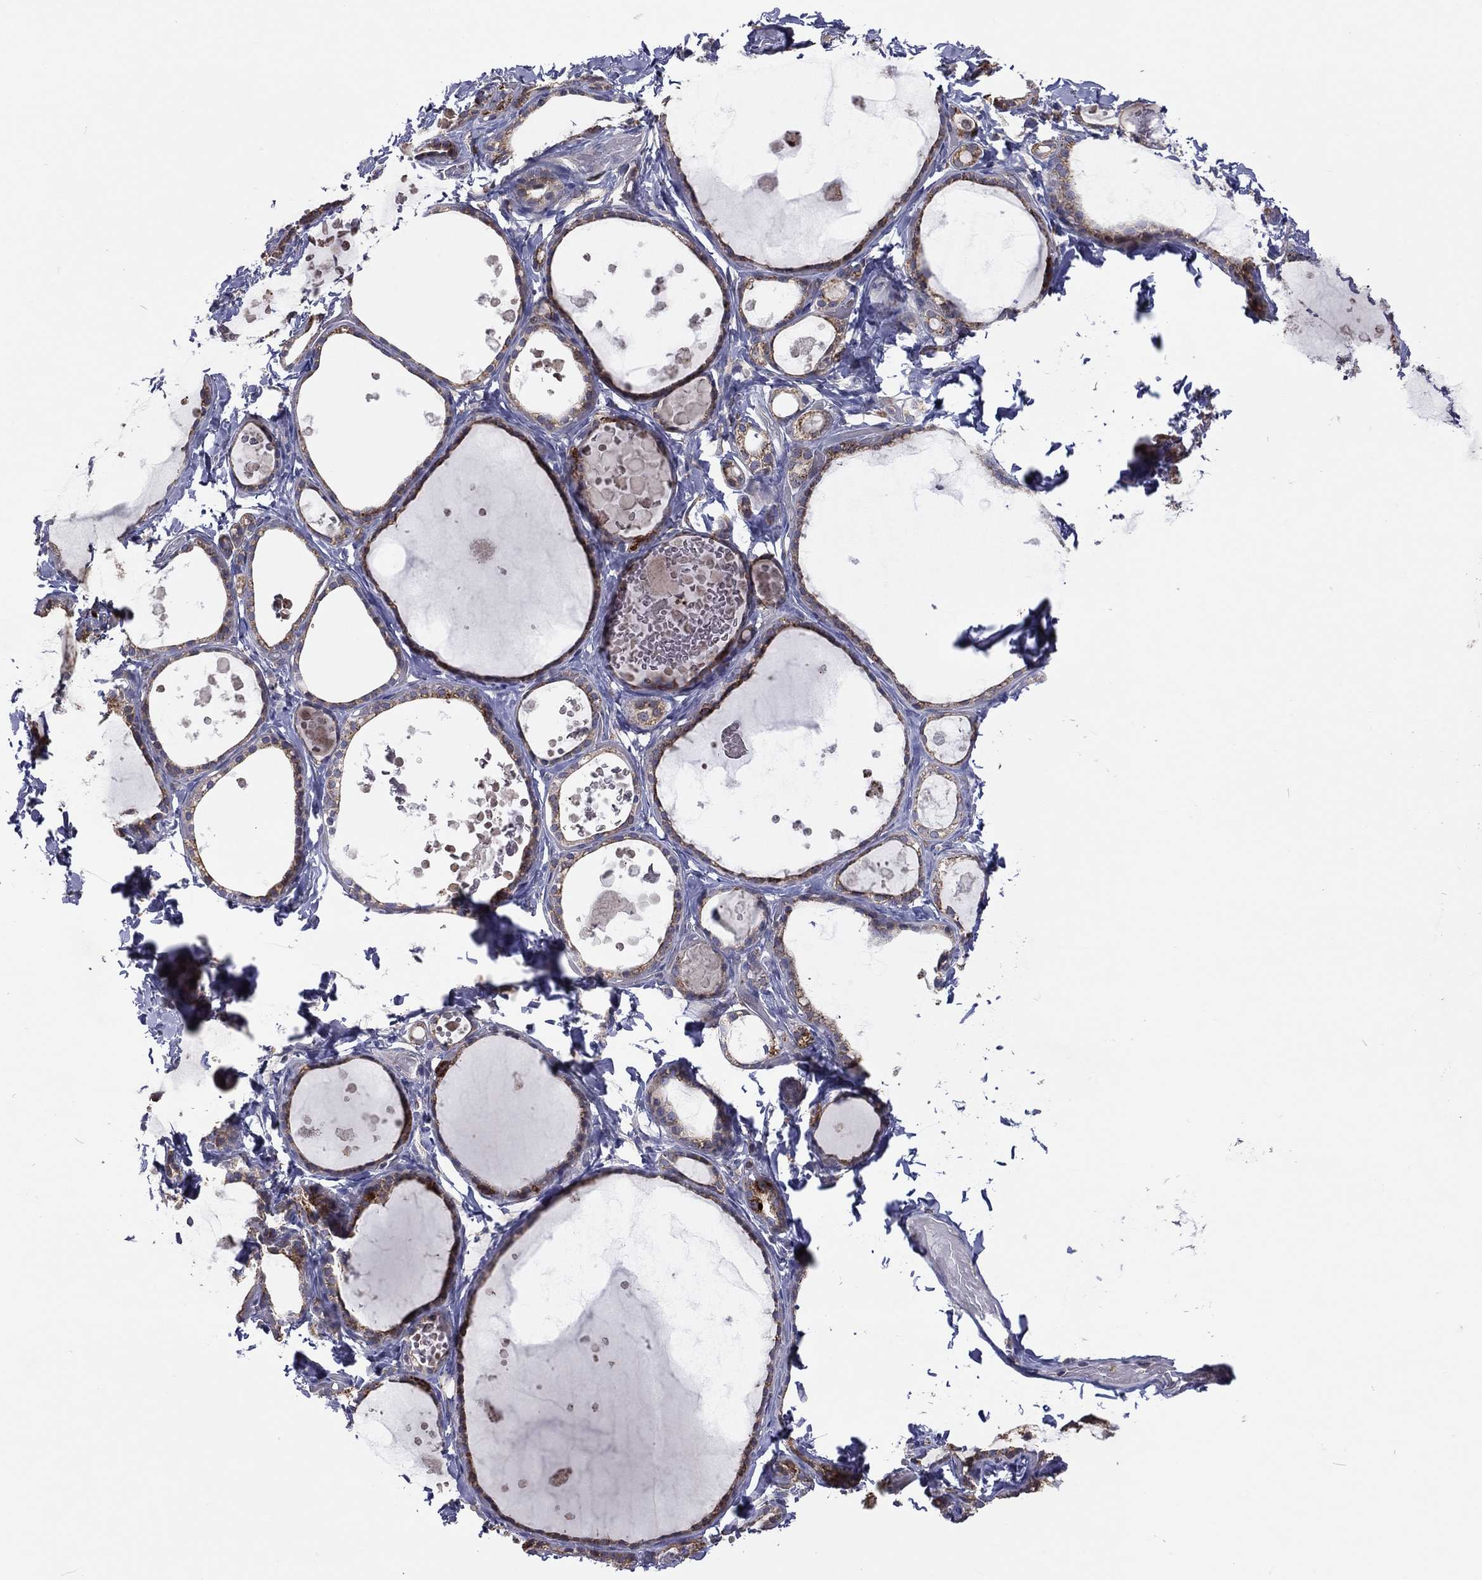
{"staining": {"intensity": "strong", "quantity": "25%-75%", "location": "cytoplasmic/membranous"}, "tissue": "thyroid gland", "cell_type": "Glandular cells", "image_type": "normal", "snomed": [{"axis": "morphology", "description": "Normal tissue, NOS"}, {"axis": "topography", "description": "Thyroid gland"}], "caption": "Human thyroid gland stained with a brown dye displays strong cytoplasmic/membranous positive positivity in about 25%-75% of glandular cells.", "gene": "STARD3", "patient": {"sex": "female", "age": 56}}